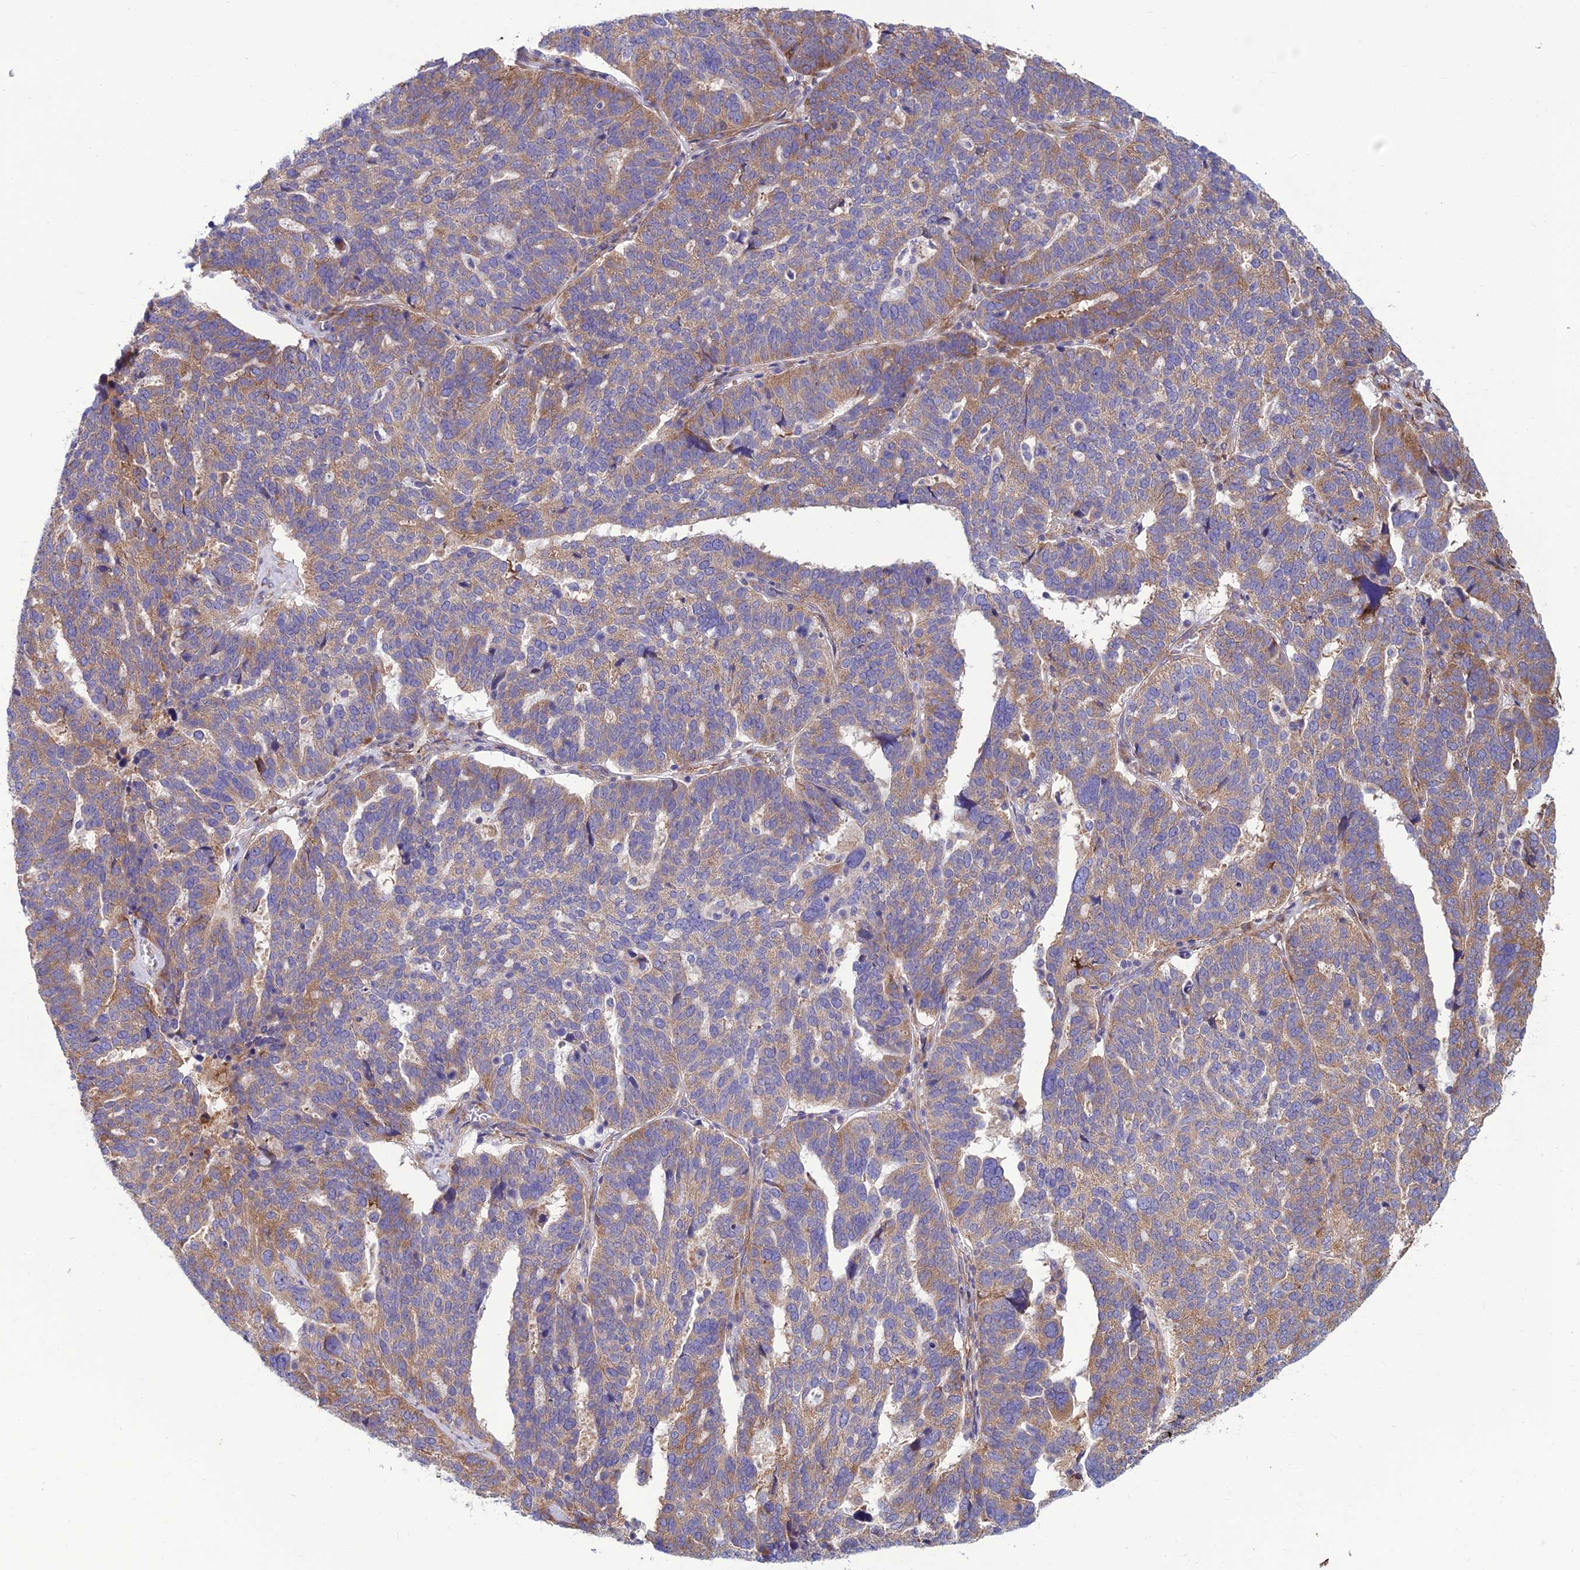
{"staining": {"intensity": "moderate", "quantity": "25%-75%", "location": "cytoplasmic/membranous"}, "tissue": "ovarian cancer", "cell_type": "Tumor cells", "image_type": "cancer", "snomed": [{"axis": "morphology", "description": "Cystadenocarcinoma, serous, NOS"}, {"axis": "topography", "description": "Ovary"}], "caption": "About 25%-75% of tumor cells in ovarian cancer display moderate cytoplasmic/membranous protein positivity as visualized by brown immunohistochemical staining.", "gene": "RPL17-C18orf32", "patient": {"sex": "female", "age": 59}}